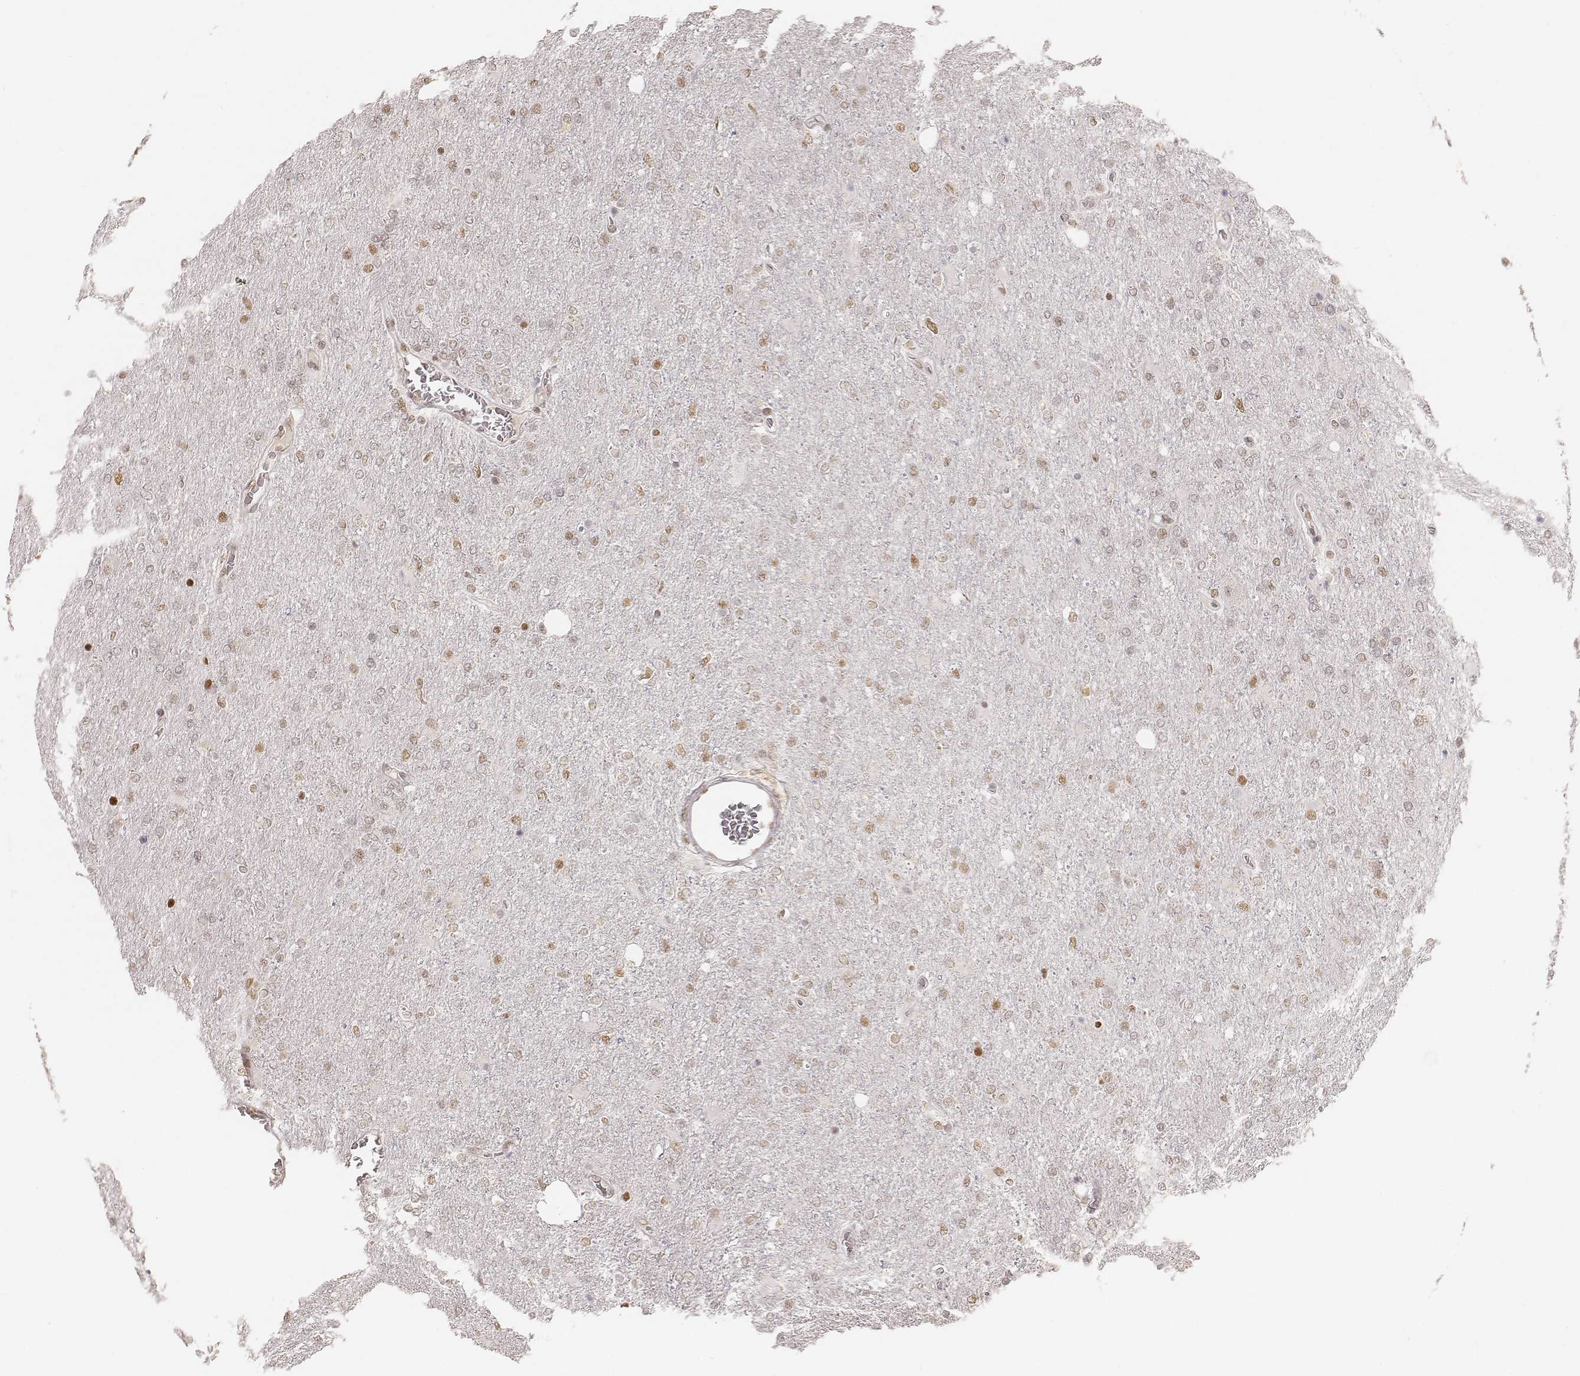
{"staining": {"intensity": "weak", "quantity": ">75%", "location": "nuclear"}, "tissue": "glioma", "cell_type": "Tumor cells", "image_type": "cancer", "snomed": [{"axis": "morphology", "description": "Glioma, malignant, High grade"}, {"axis": "topography", "description": "Cerebral cortex"}], "caption": "DAB immunohistochemical staining of human glioma displays weak nuclear protein positivity in about >75% of tumor cells.", "gene": "HNRNPC", "patient": {"sex": "male", "age": 70}}